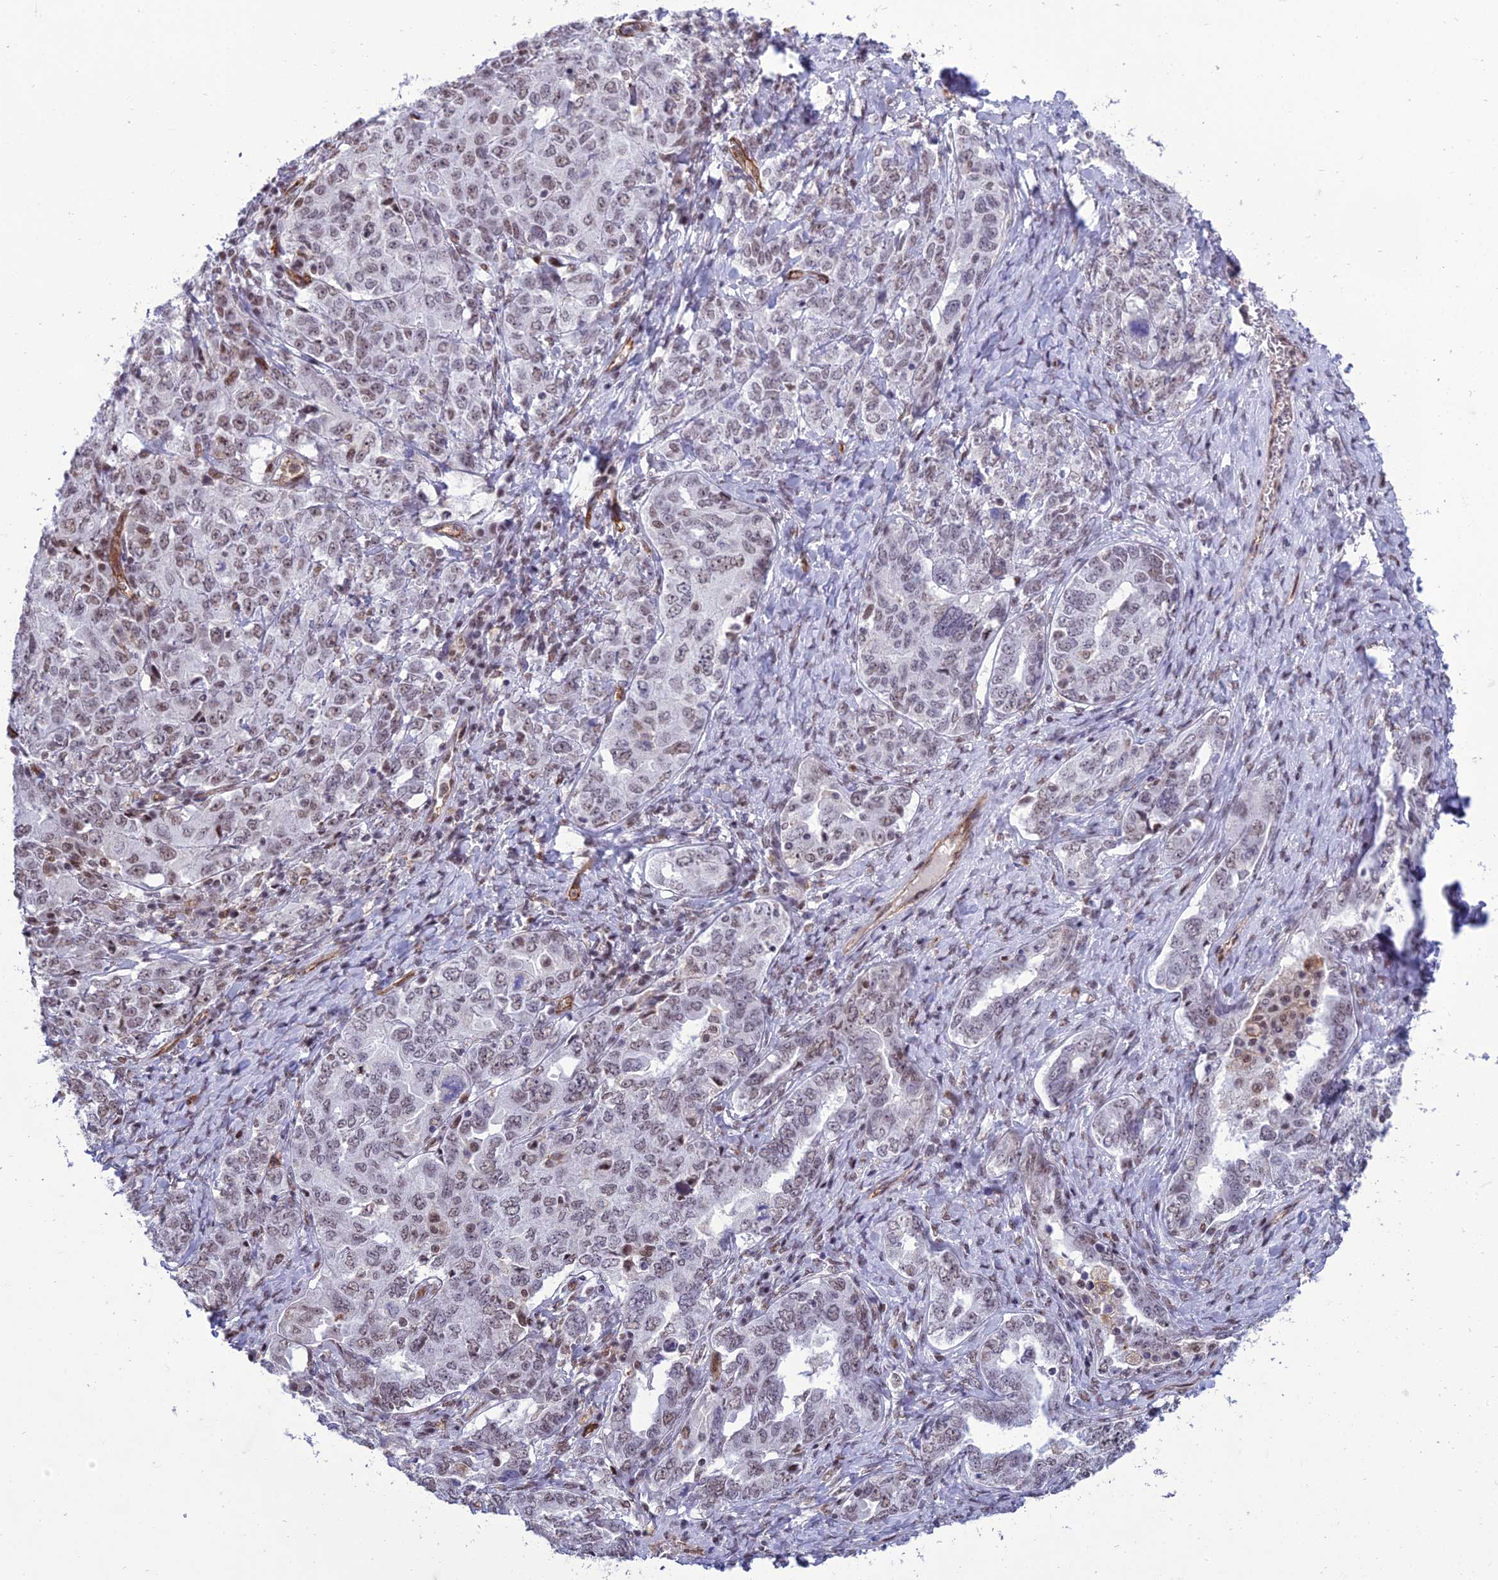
{"staining": {"intensity": "weak", "quantity": "25%-75%", "location": "nuclear"}, "tissue": "ovarian cancer", "cell_type": "Tumor cells", "image_type": "cancer", "snomed": [{"axis": "morphology", "description": "Carcinoma, endometroid"}, {"axis": "topography", "description": "Ovary"}], "caption": "DAB immunohistochemical staining of ovarian cancer exhibits weak nuclear protein positivity in about 25%-75% of tumor cells.", "gene": "RANBP3", "patient": {"sex": "female", "age": 62}}